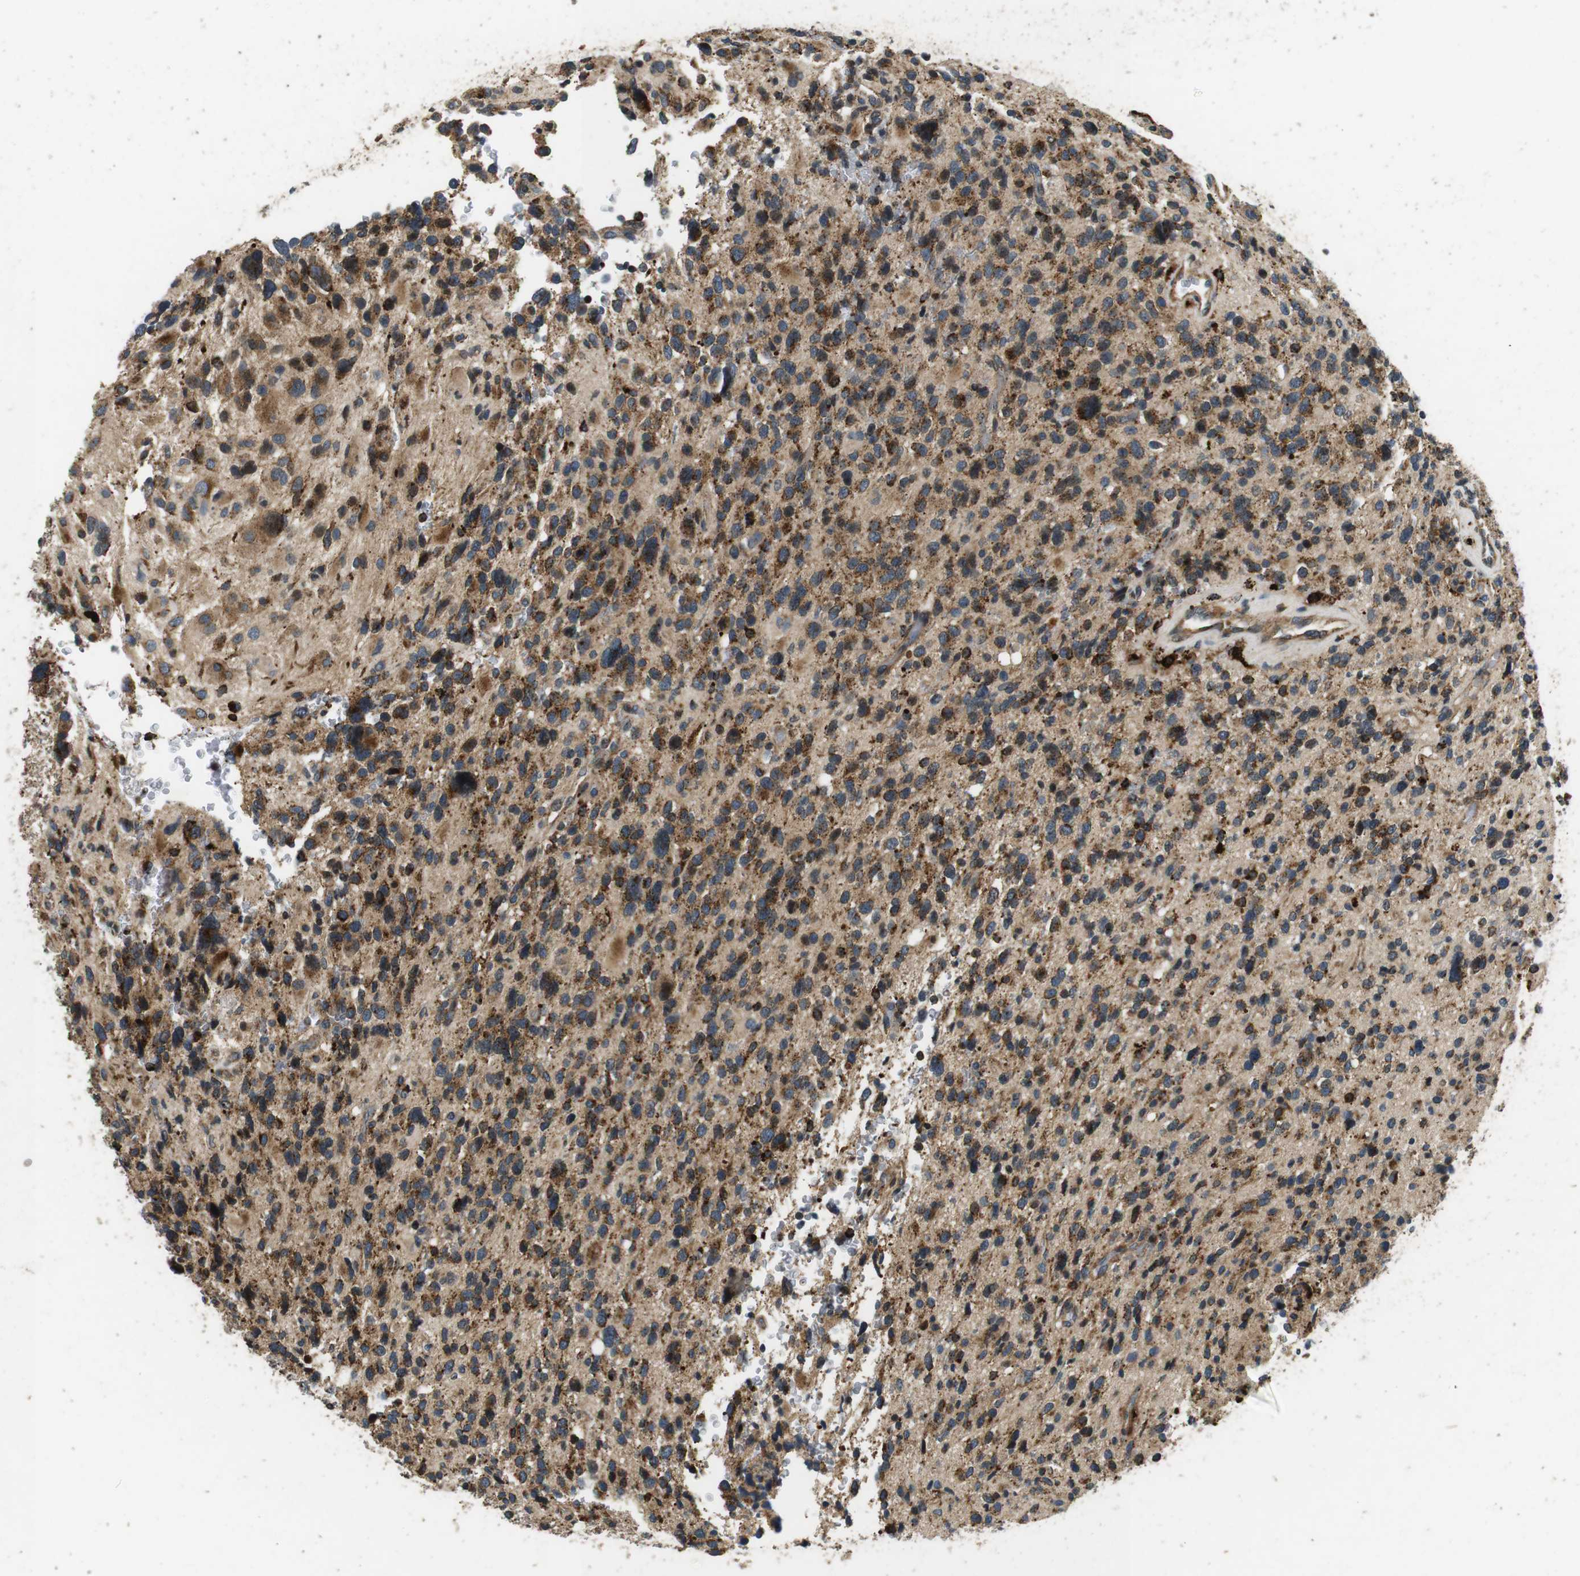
{"staining": {"intensity": "moderate", "quantity": ">75%", "location": "cytoplasmic/membranous"}, "tissue": "glioma", "cell_type": "Tumor cells", "image_type": "cancer", "snomed": [{"axis": "morphology", "description": "Glioma, malignant, High grade"}, {"axis": "topography", "description": "Brain"}], "caption": "The histopathology image shows staining of high-grade glioma (malignant), revealing moderate cytoplasmic/membranous protein positivity (brown color) within tumor cells. (Stains: DAB in brown, nuclei in blue, Microscopy: brightfield microscopy at high magnification).", "gene": "TXNRD1", "patient": {"sex": "male", "age": 48}}